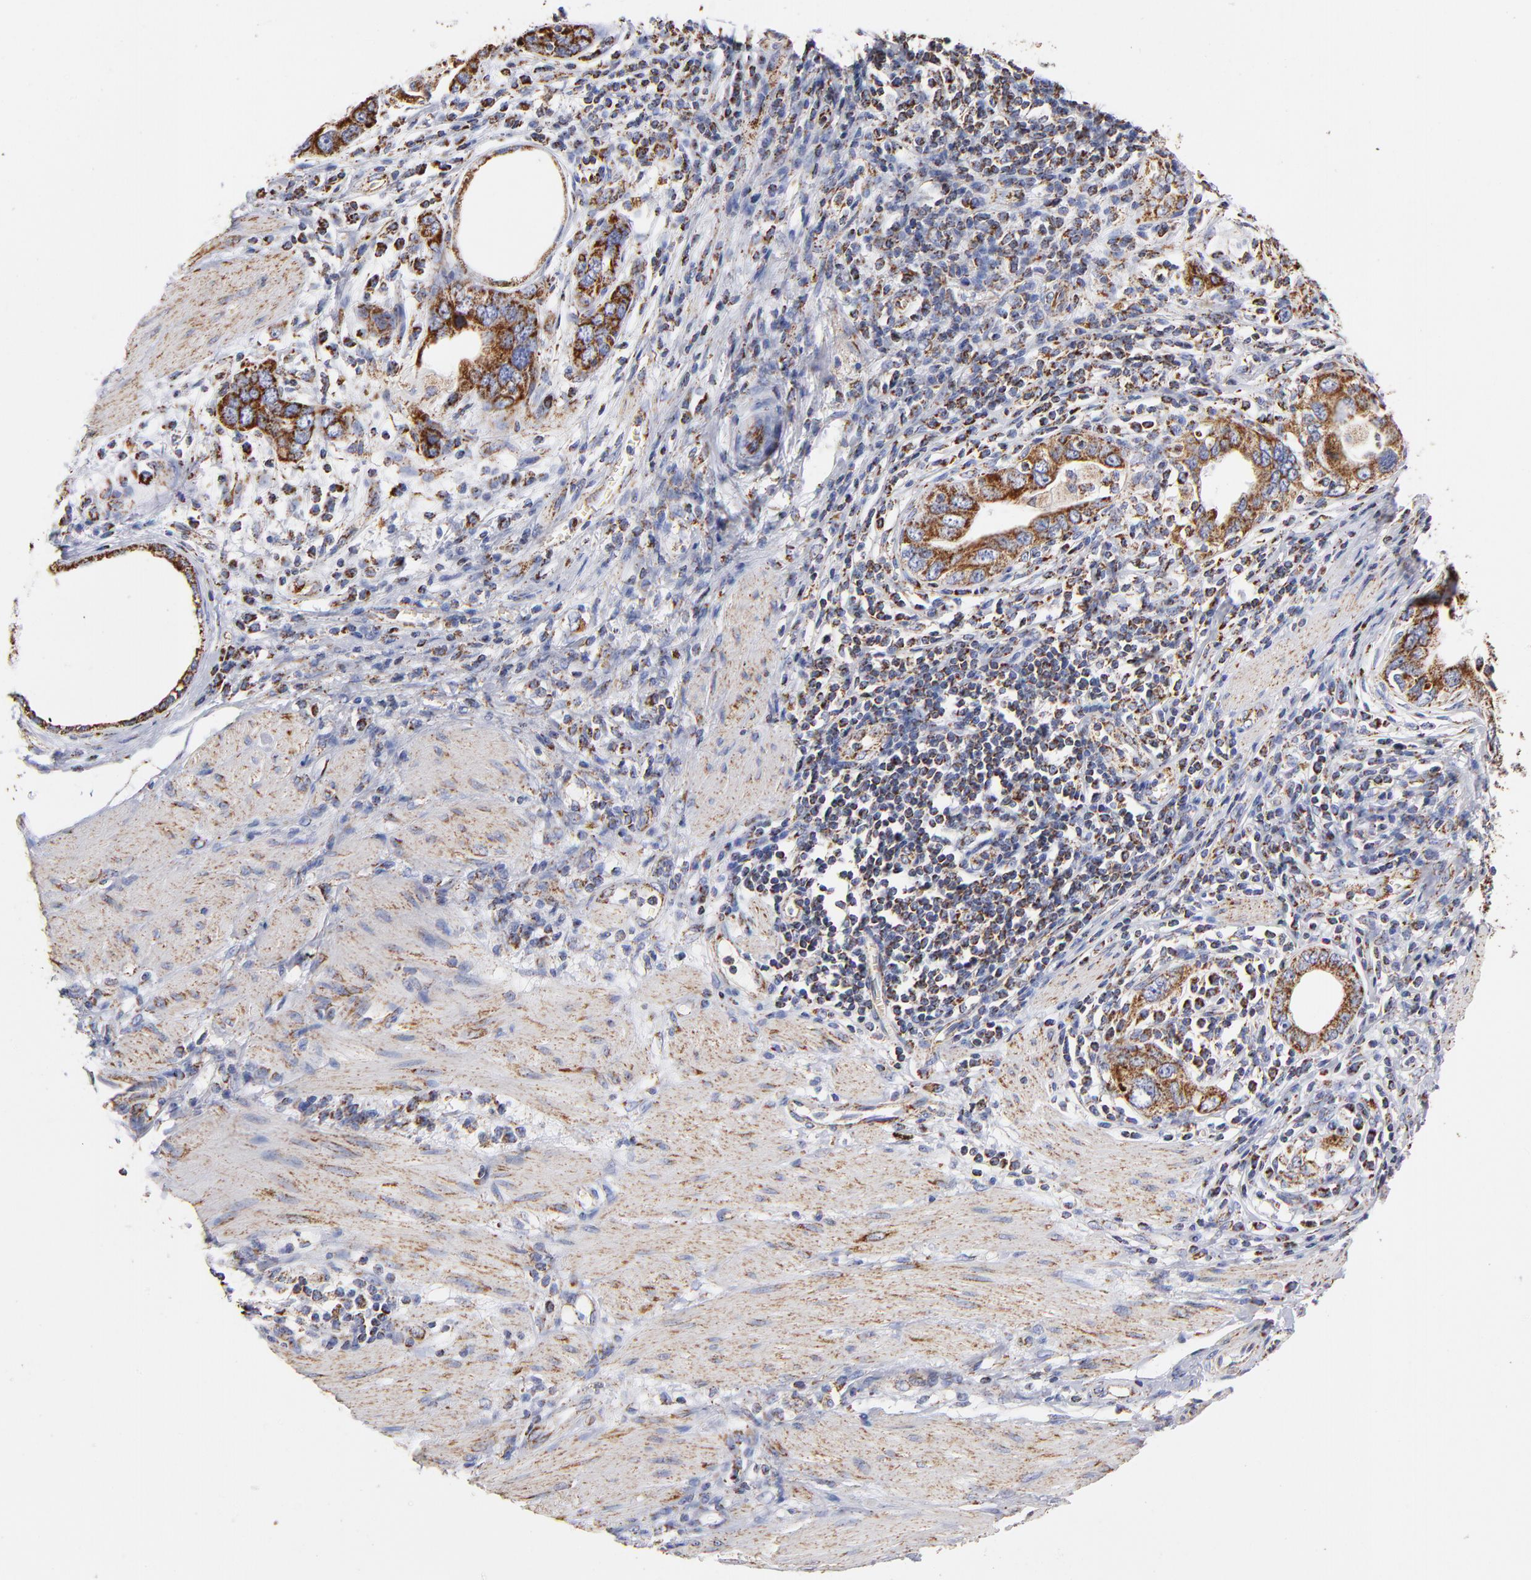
{"staining": {"intensity": "strong", "quantity": ">75%", "location": "cytoplasmic/membranous"}, "tissue": "stomach cancer", "cell_type": "Tumor cells", "image_type": "cancer", "snomed": [{"axis": "morphology", "description": "Adenocarcinoma, NOS"}, {"axis": "topography", "description": "Stomach, lower"}], "caption": "Stomach cancer tissue reveals strong cytoplasmic/membranous positivity in about >75% of tumor cells", "gene": "PHB1", "patient": {"sex": "female", "age": 93}}